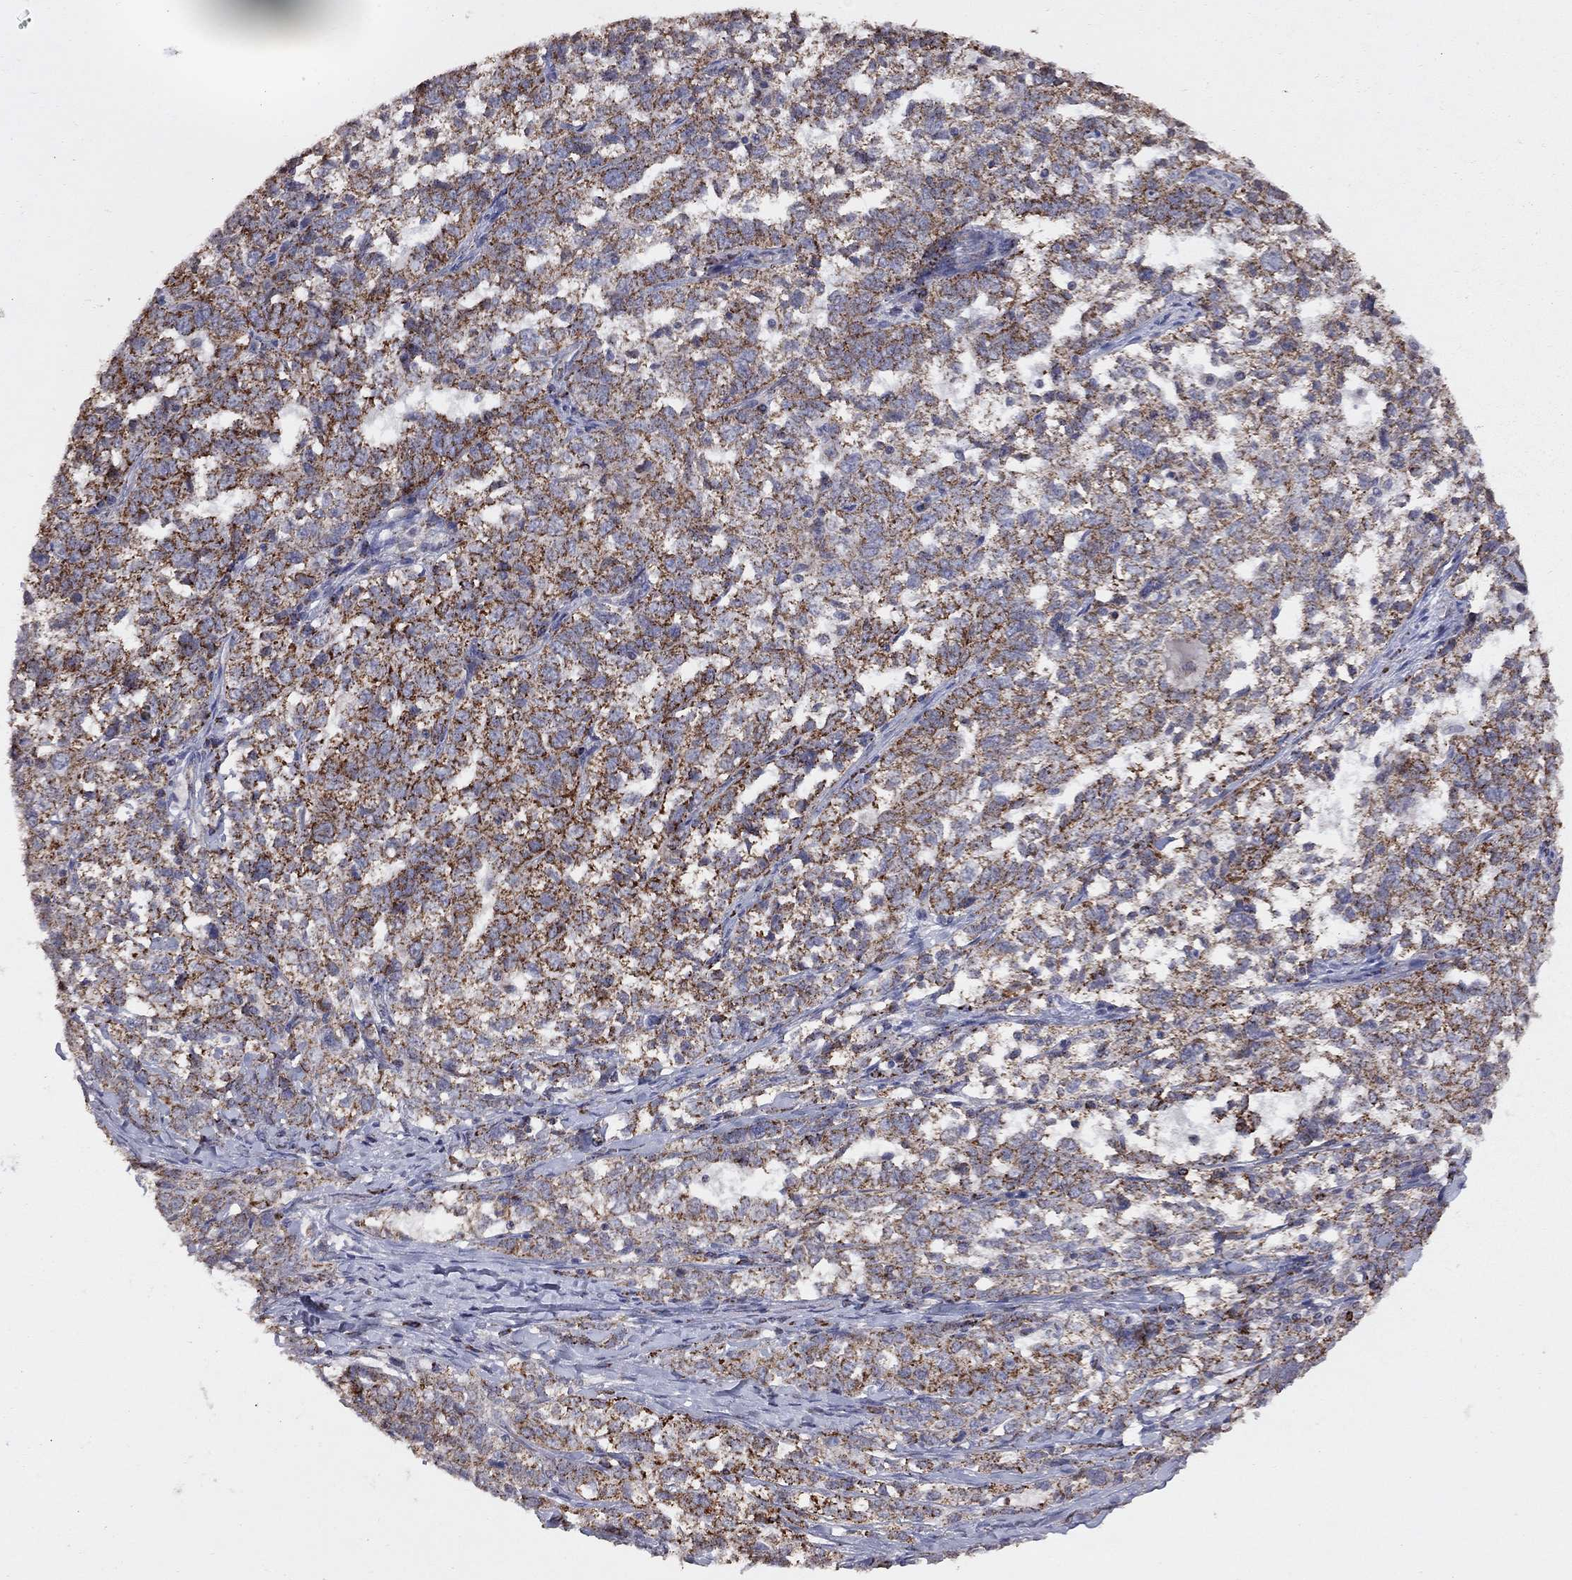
{"staining": {"intensity": "strong", "quantity": ">75%", "location": "cytoplasmic/membranous"}, "tissue": "ovarian cancer", "cell_type": "Tumor cells", "image_type": "cancer", "snomed": [{"axis": "morphology", "description": "Cystadenocarcinoma, serous, NOS"}, {"axis": "topography", "description": "Ovary"}], "caption": "Ovarian cancer (serous cystadenocarcinoma) was stained to show a protein in brown. There is high levels of strong cytoplasmic/membranous positivity in approximately >75% of tumor cells. (DAB IHC, brown staining for protein, blue staining for nuclei).", "gene": "NDUFB1", "patient": {"sex": "female", "age": 71}}